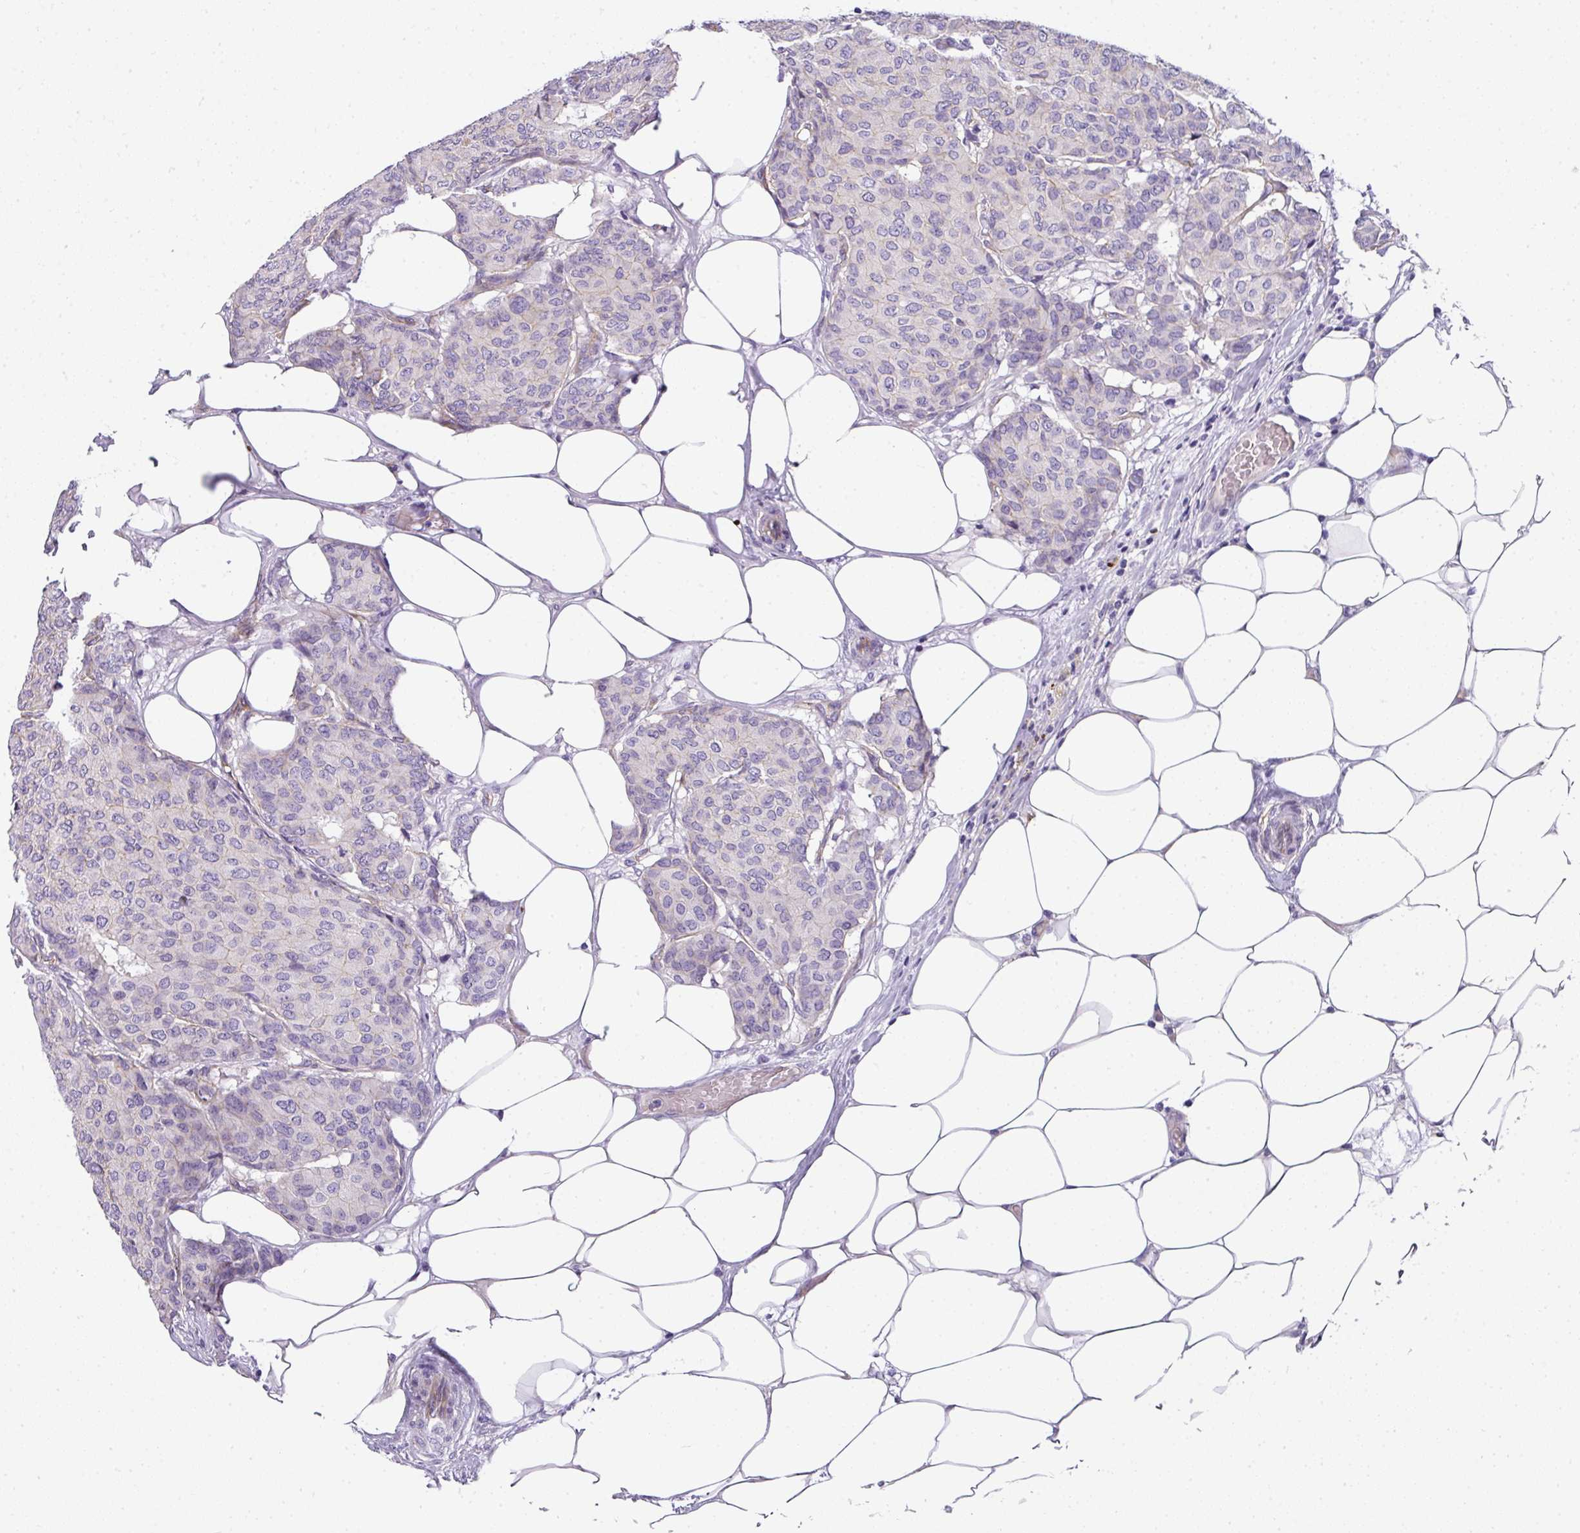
{"staining": {"intensity": "negative", "quantity": "none", "location": "none"}, "tissue": "breast cancer", "cell_type": "Tumor cells", "image_type": "cancer", "snomed": [{"axis": "morphology", "description": "Duct carcinoma"}, {"axis": "topography", "description": "Breast"}], "caption": "A high-resolution photomicrograph shows immunohistochemistry (IHC) staining of breast intraductal carcinoma, which shows no significant positivity in tumor cells.", "gene": "OR11H4", "patient": {"sex": "female", "age": 75}}